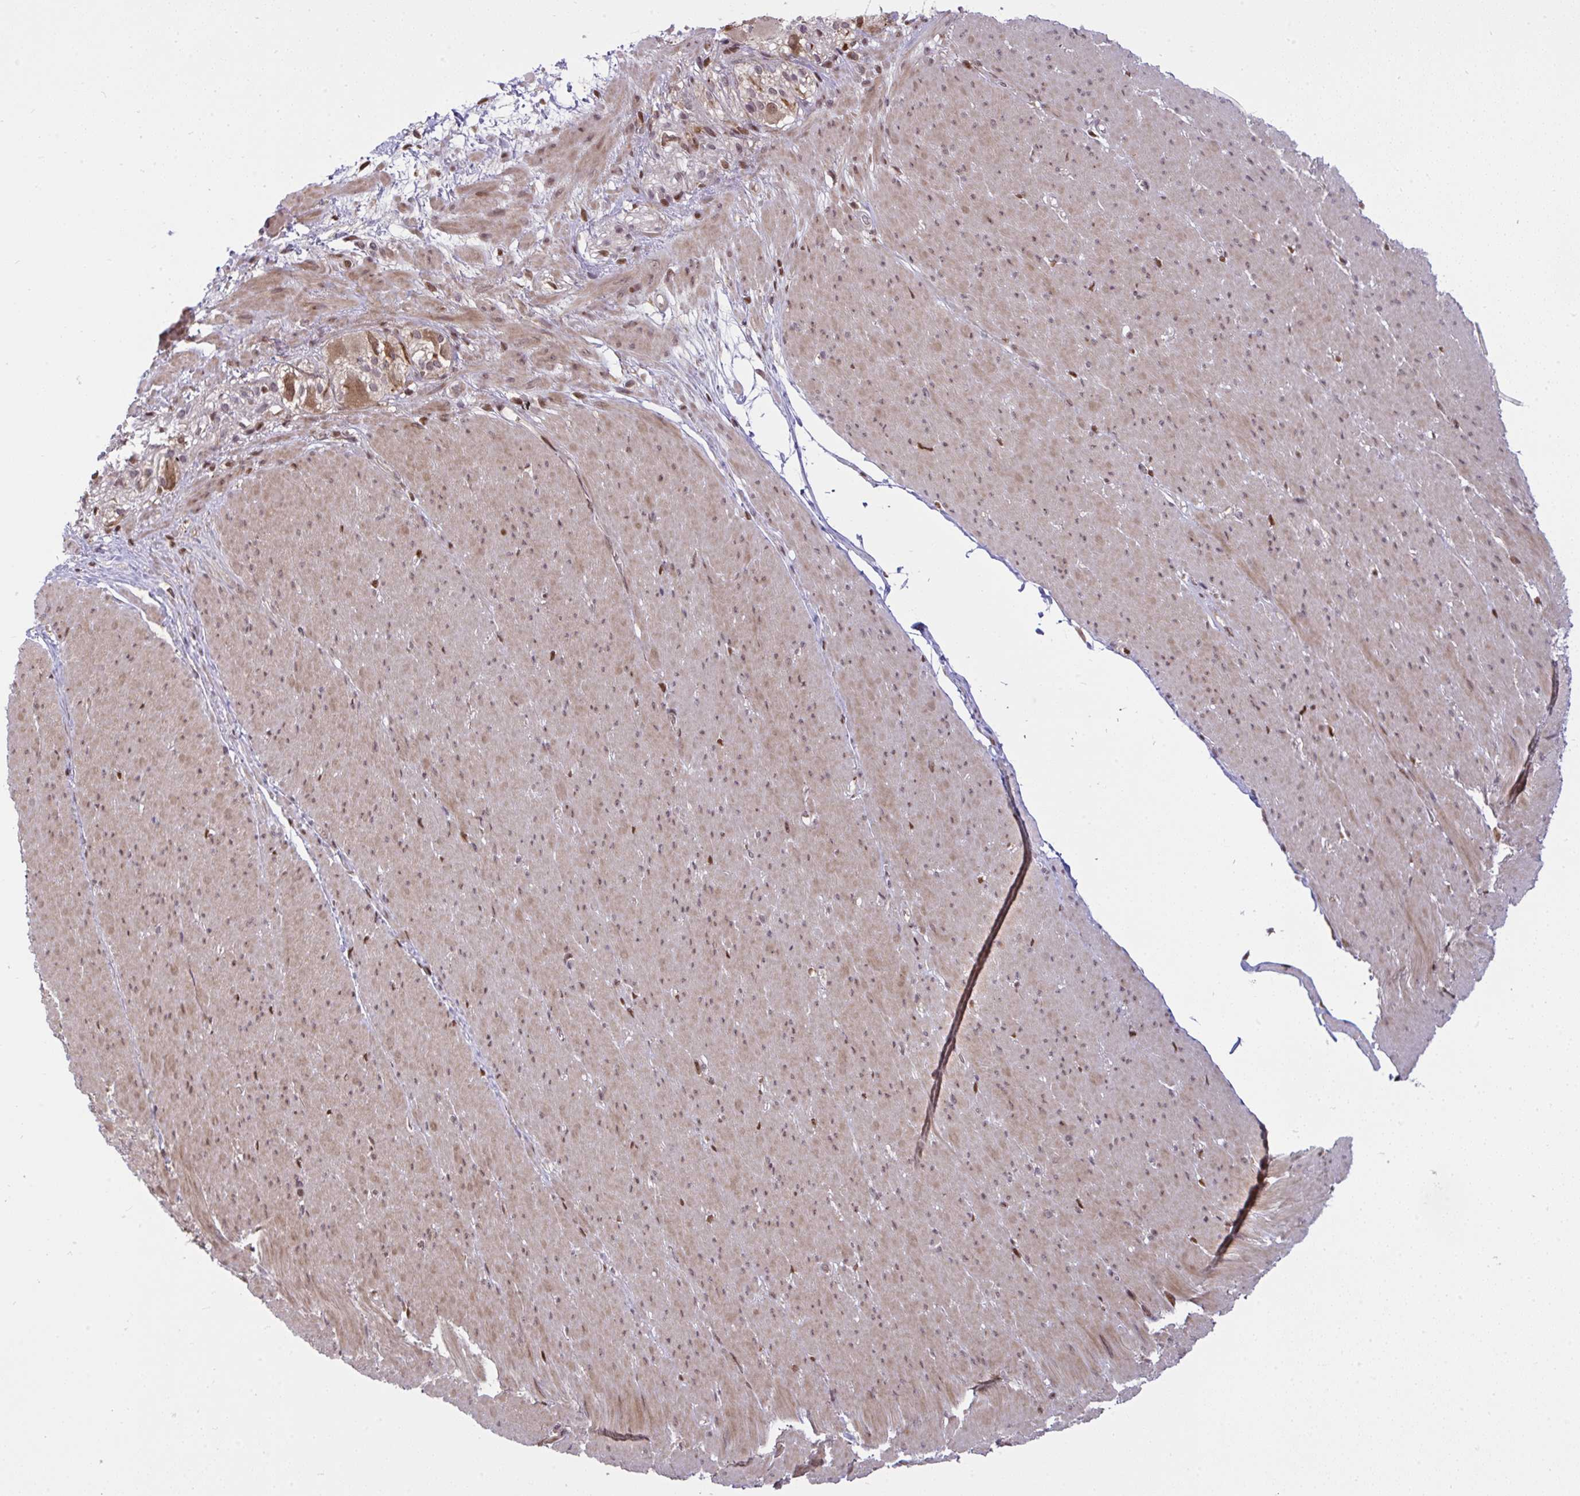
{"staining": {"intensity": "moderate", "quantity": "25%-75%", "location": "cytoplasmic/membranous,nuclear"}, "tissue": "smooth muscle", "cell_type": "Smooth muscle cells", "image_type": "normal", "snomed": [{"axis": "morphology", "description": "Normal tissue, NOS"}, {"axis": "topography", "description": "Smooth muscle"}, {"axis": "topography", "description": "Rectum"}], "caption": "Smooth muscle was stained to show a protein in brown. There is medium levels of moderate cytoplasmic/membranous,nuclear expression in approximately 25%-75% of smooth muscle cells. (IHC, brightfield microscopy, high magnification).", "gene": "KLF2", "patient": {"sex": "male", "age": 53}}